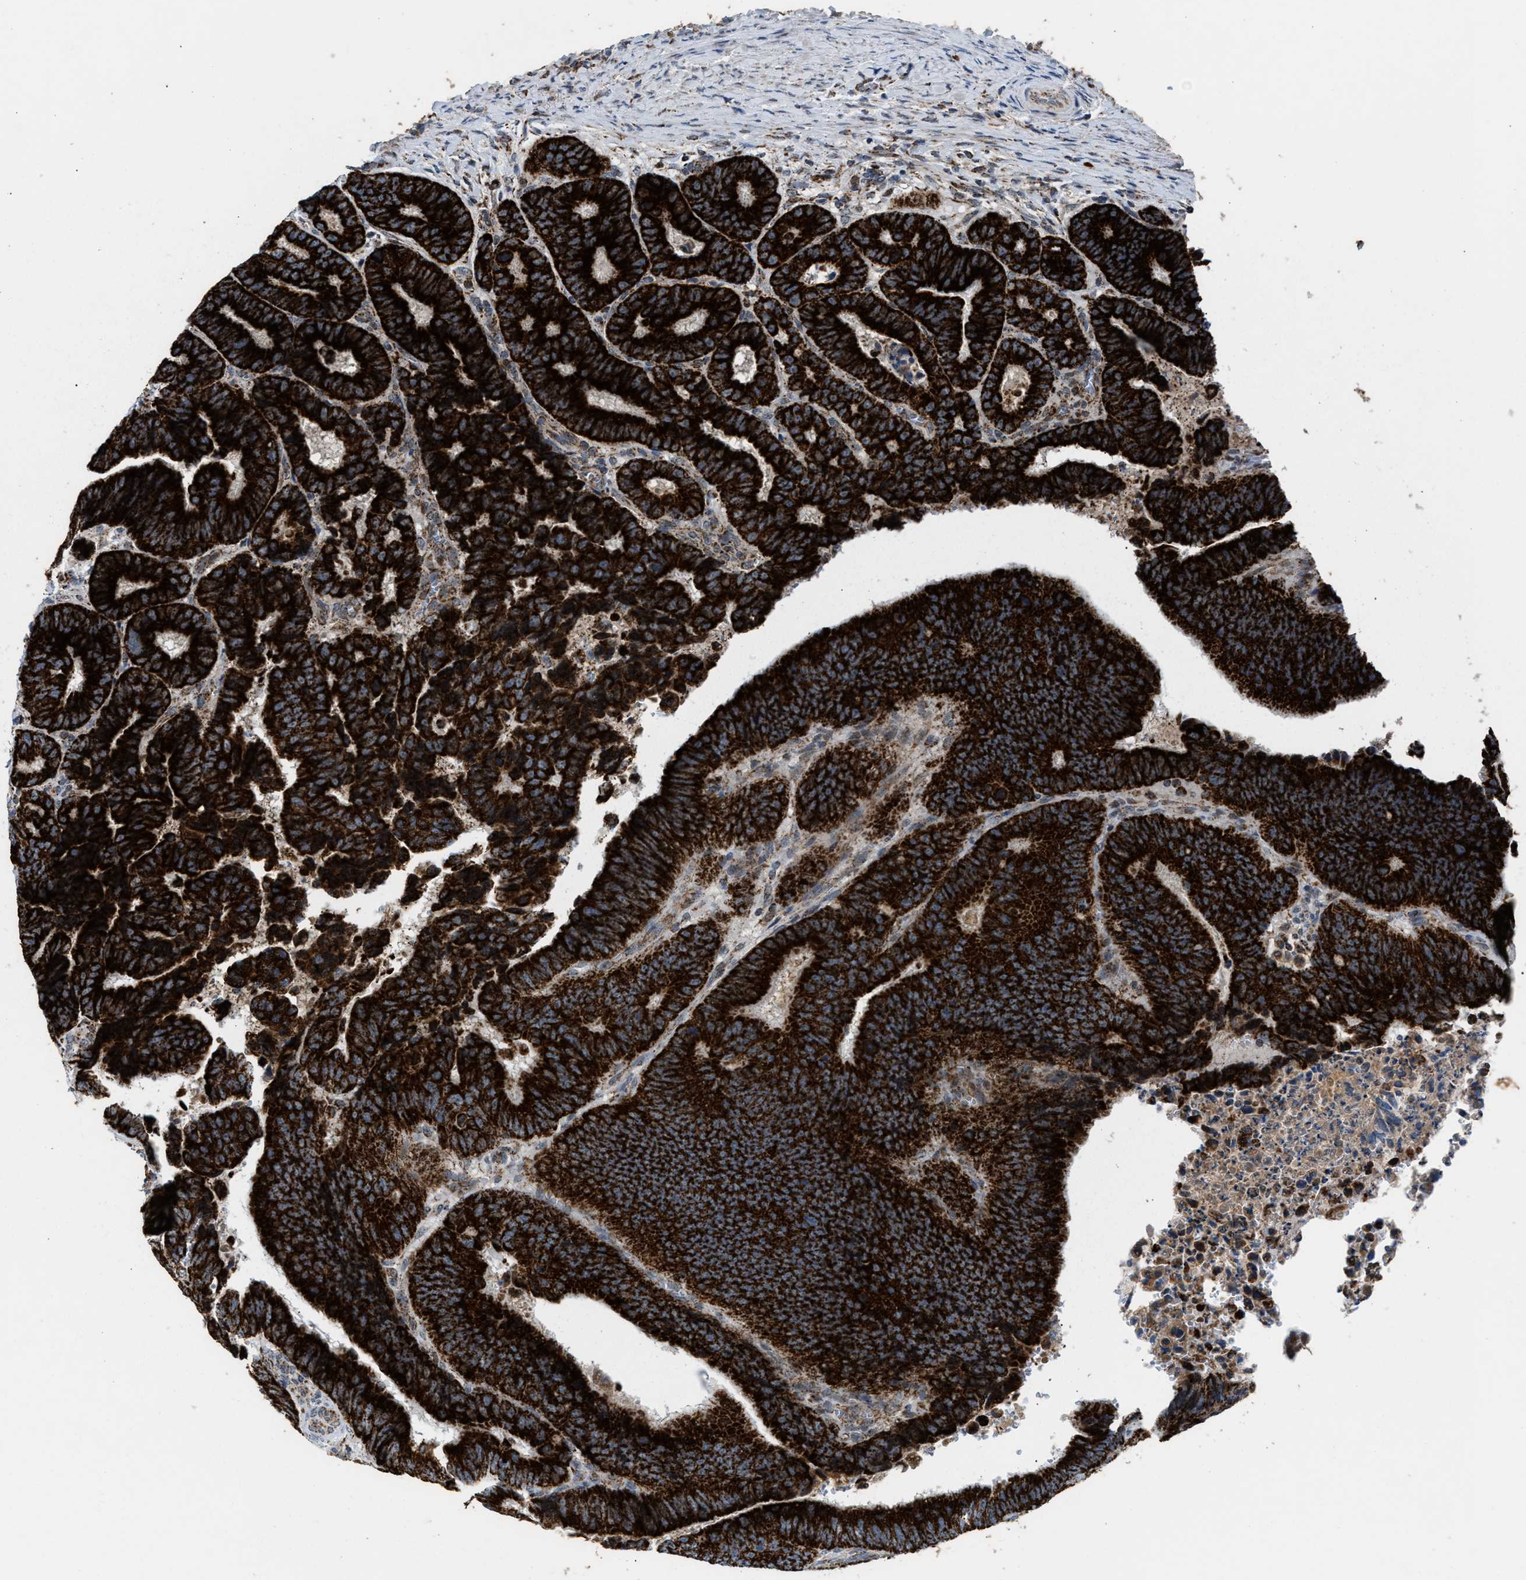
{"staining": {"intensity": "strong", "quantity": ">75%", "location": "cytoplasmic/membranous"}, "tissue": "colorectal cancer", "cell_type": "Tumor cells", "image_type": "cancer", "snomed": [{"axis": "morphology", "description": "Inflammation, NOS"}, {"axis": "morphology", "description": "Adenocarcinoma, NOS"}, {"axis": "topography", "description": "Colon"}], "caption": "Protein analysis of colorectal cancer tissue shows strong cytoplasmic/membranous staining in approximately >75% of tumor cells.", "gene": "PMPCA", "patient": {"sex": "male", "age": 72}}